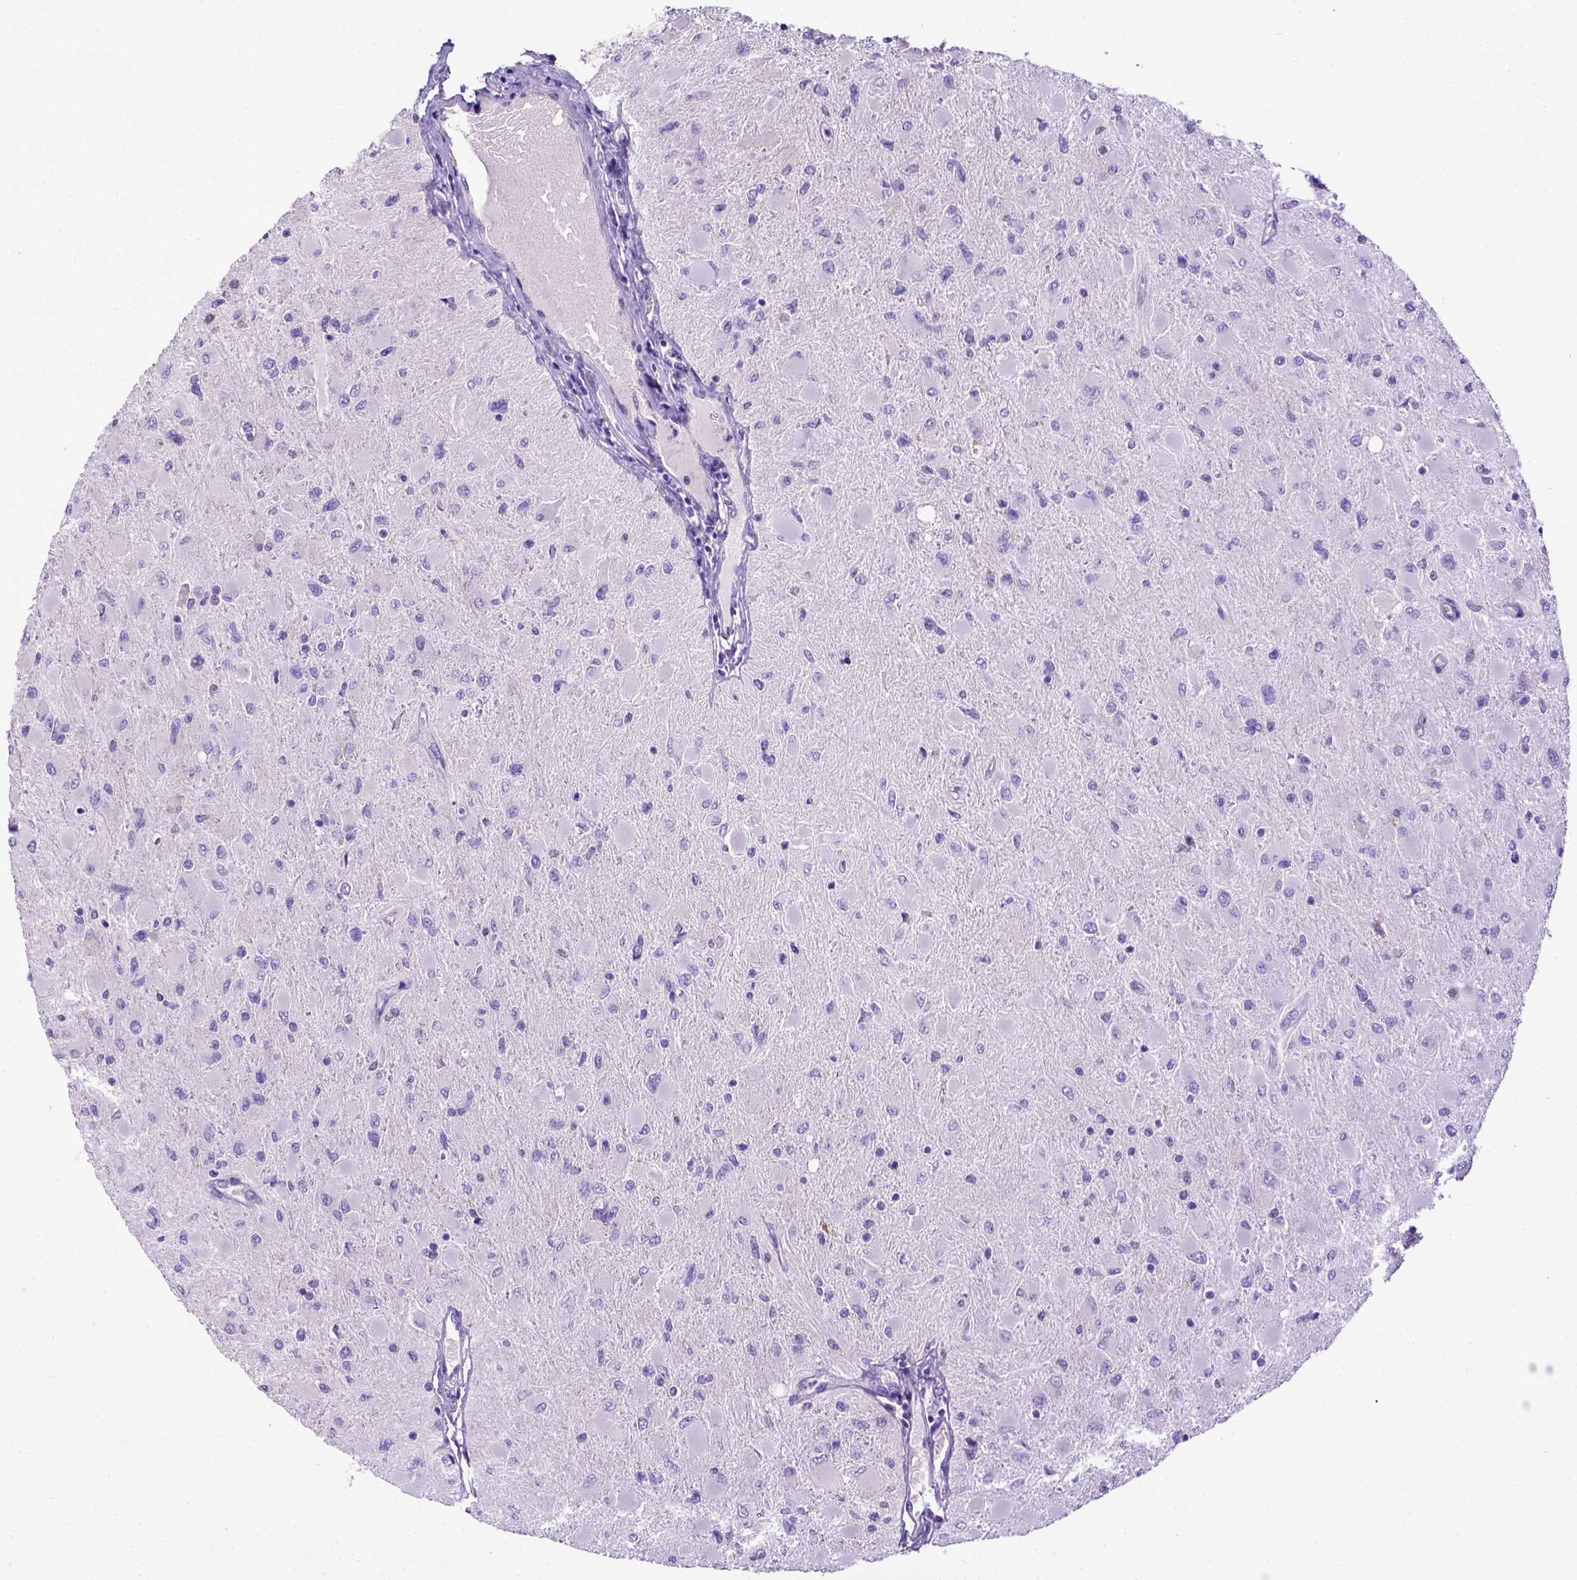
{"staining": {"intensity": "negative", "quantity": "none", "location": "none"}, "tissue": "glioma", "cell_type": "Tumor cells", "image_type": "cancer", "snomed": [{"axis": "morphology", "description": "Glioma, malignant, High grade"}, {"axis": "topography", "description": "Cerebral cortex"}], "caption": "Immunohistochemistry (IHC) of malignant glioma (high-grade) shows no expression in tumor cells. Nuclei are stained in blue.", "gene": "SPEF1", "patient": {"sex": "female", "age": 36}}